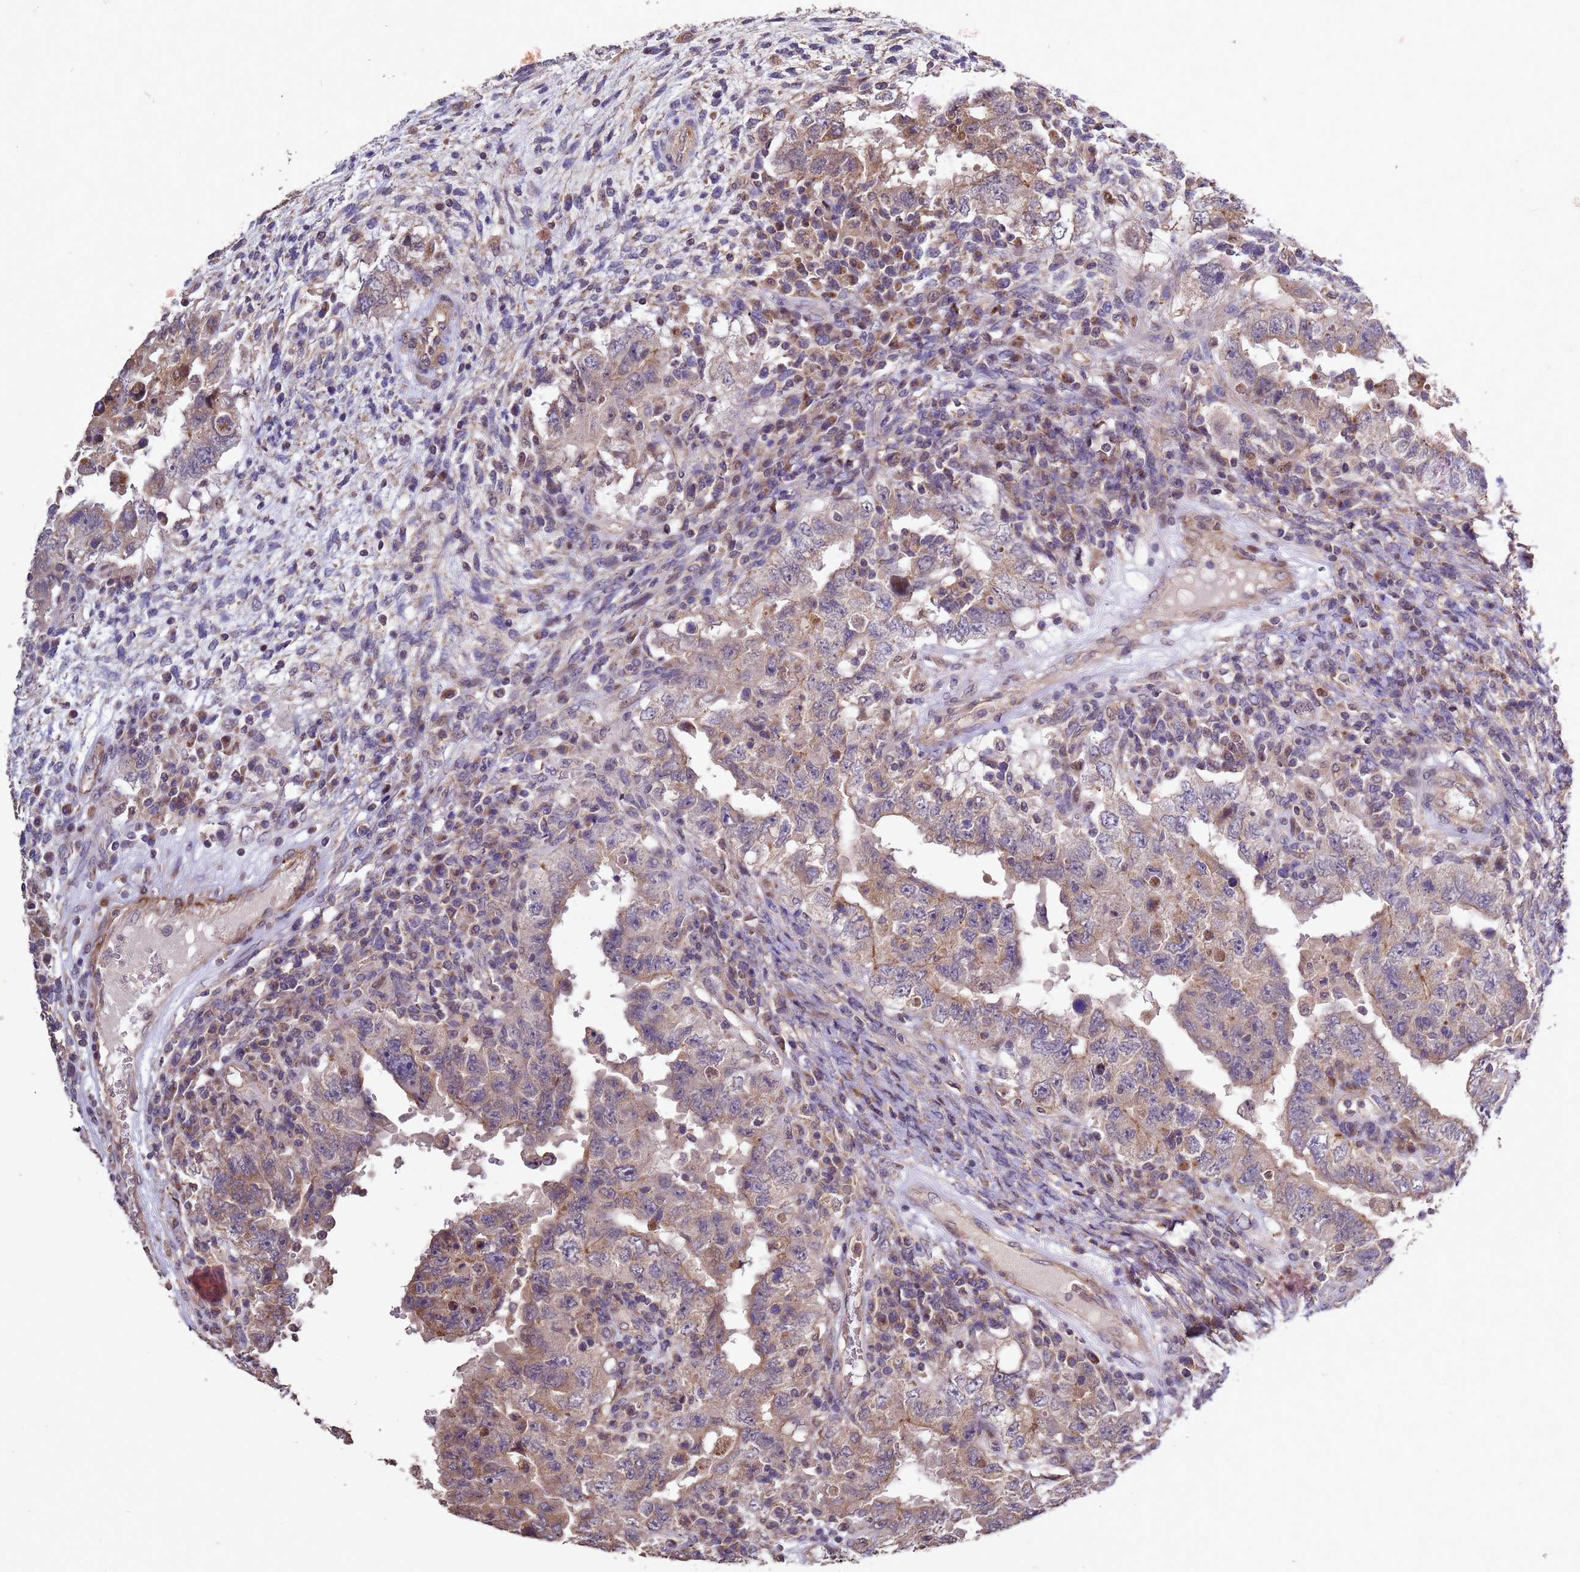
{"staining": {"intensity": "weak", "quantity": ">75%", "location": "cytoplasmic/membranous"}, "tissue": "testis cancer", "cell_type": "Tumor cells", "image_type": "cancer", "snomed": [{"axis": "morphology", "description": "Carcinoma, Embryonal, NOS"}, {"axis": "topography", "description": "Testis"}], "caption": "A photomicrograph showing weak cytoplasmic/membranous positivity in about >75% of tumor cells in testis embryonal carcinoma, as visualized by brown immunohistochemical staining.", "gene": "RSPRY1", "patient": {"sex": "male", "age": 26}}